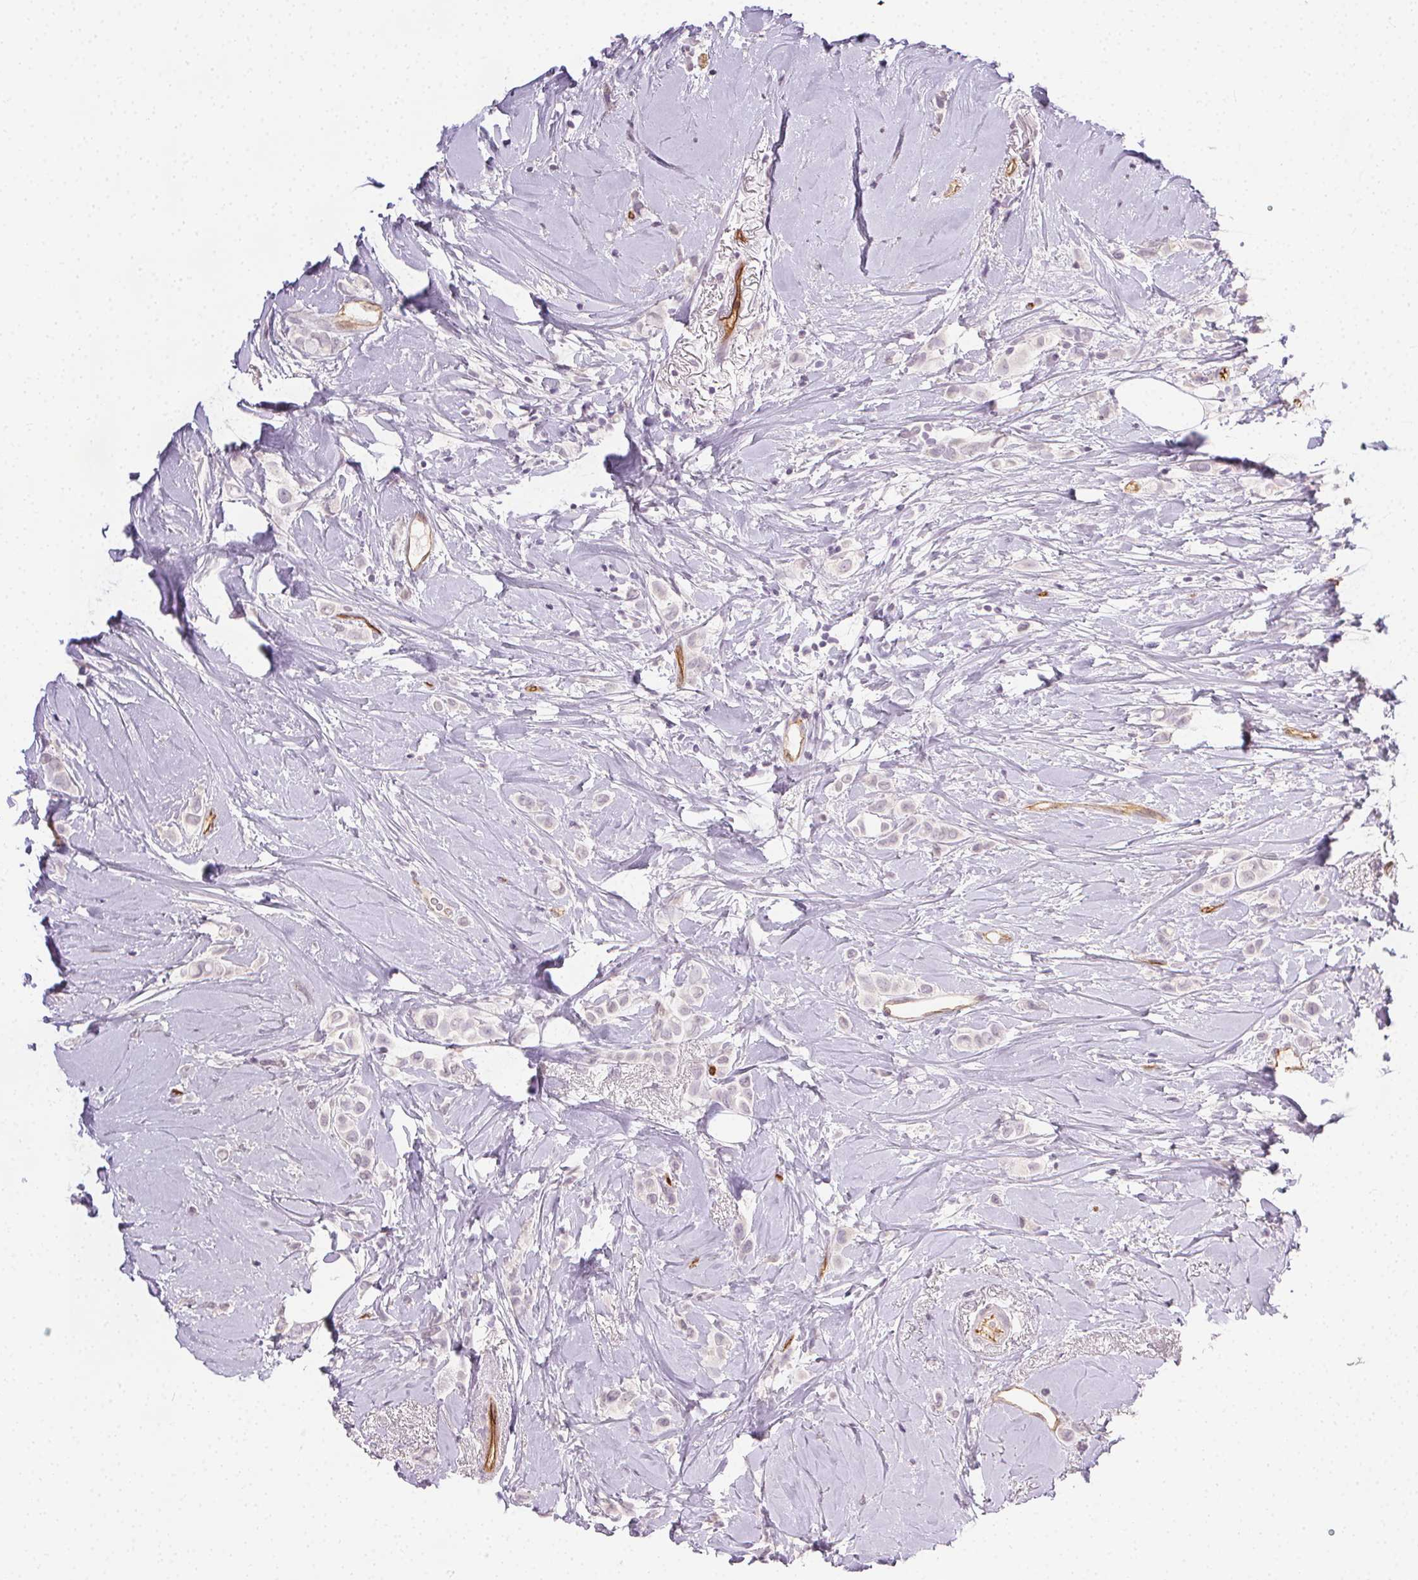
{"staining": {"intensity": "negative", "quantity": "none", "location": "none"}, "tissue": "breast cancer", "cell_type": "Tumor cells", "image_type": "cancer", "snomed": [{"axis": "morphology", "description": "Lobular carcinoma"}, {"axis": "topography", "description": "Breast"}], "caption": "Immunohistochemistry (IHC) of breast cancer (lobular carcinoma) reveals no positivity in tumor cells.", "gene": "PODXL", "patient": {"sex": "female", "age": 66}}